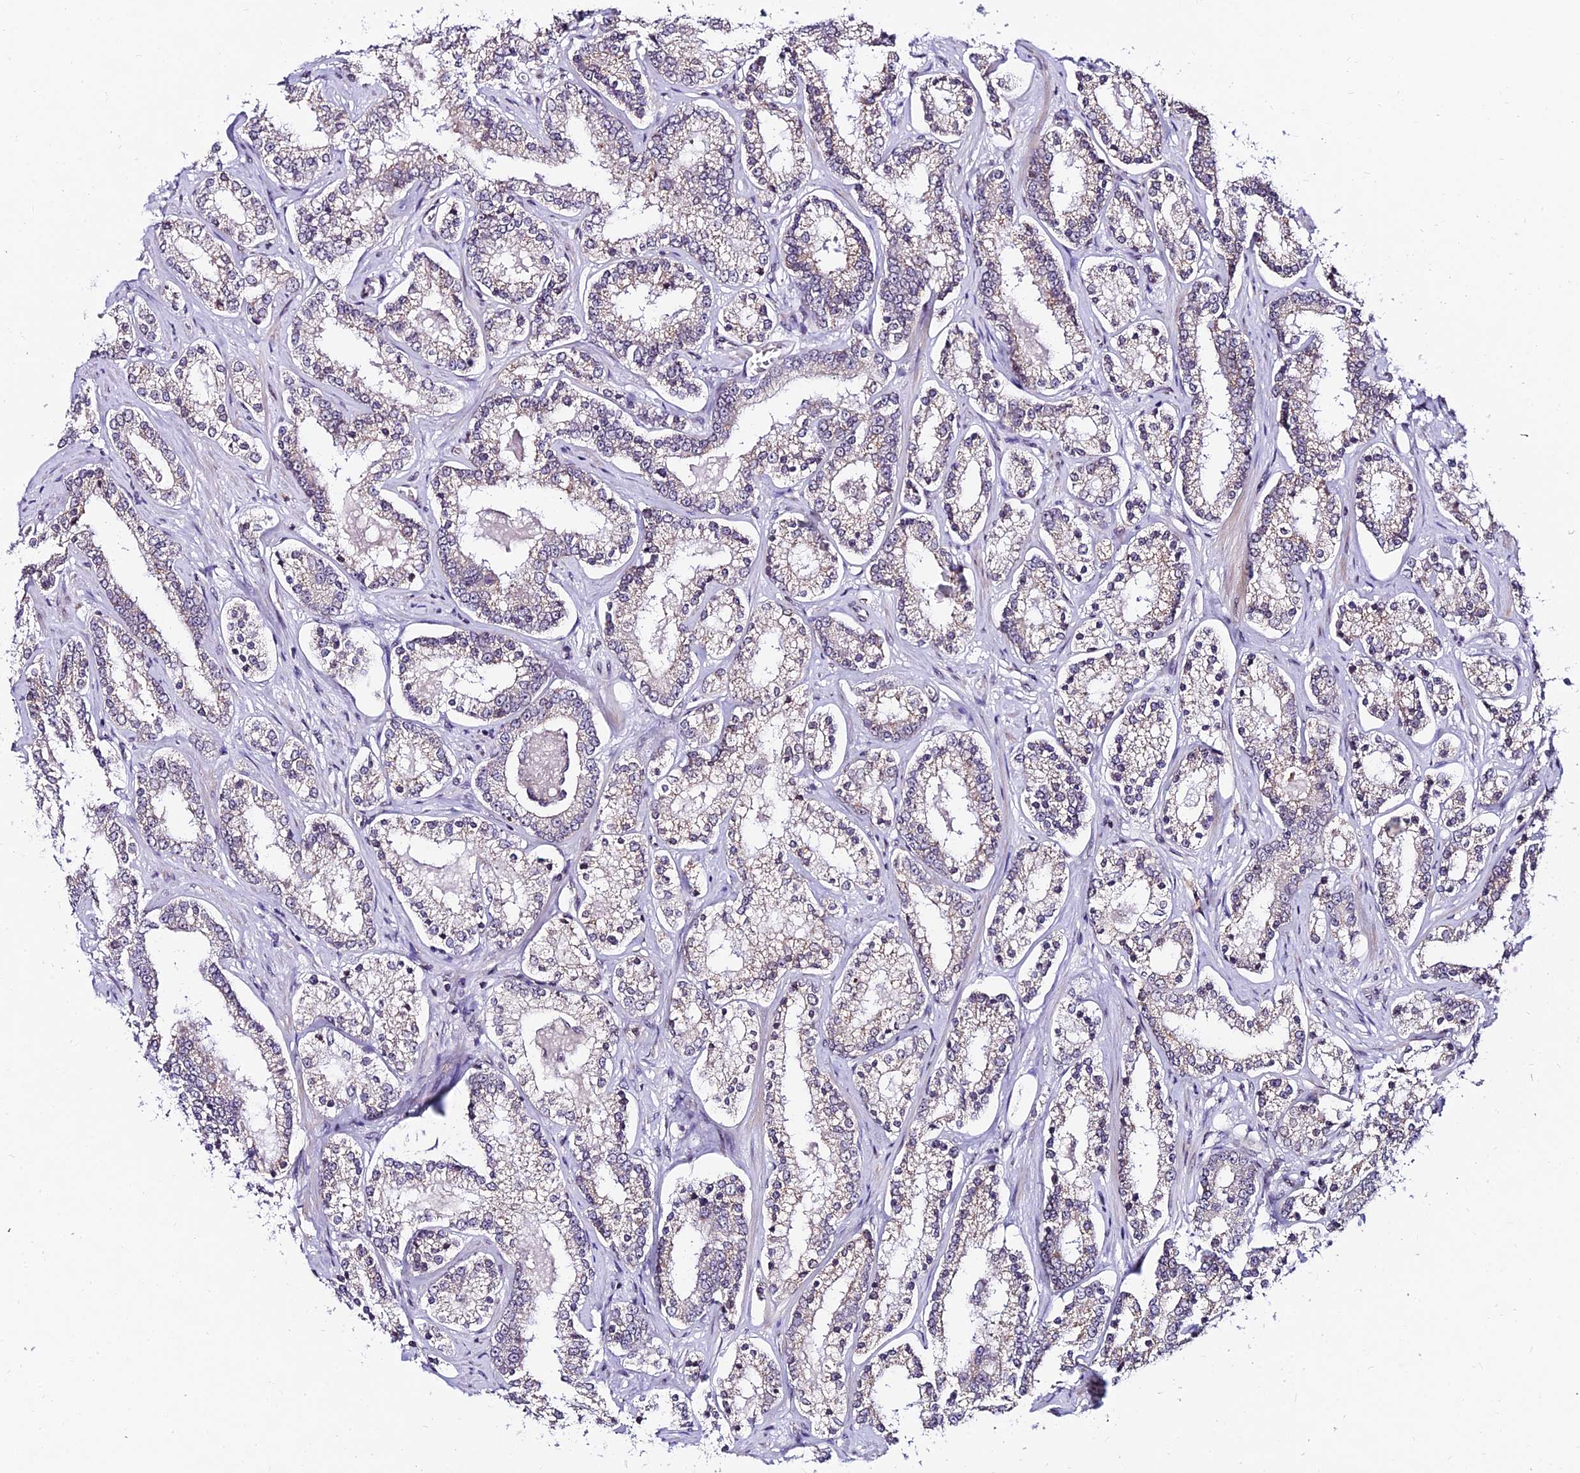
{"staining": {"intensity": "negative", "quantity": "none", "location": "none"}, "tissue": "prostate cancer", "cell_type": "Tumor cells", "image_type": "cancer", "snomed": [{"axis": "morphology", "description": "Normal tissue, NOS"}, {"axis": "morphology", "description": "Adenocarcinoma, High grade"}, {"axis": "topography", "description": "Prostate"}], "caption": "There is no significant expression in tumor cells of prostate cancer (high-grade adenocarcinoma).", "gene": "CDNF", "patient": {"sex": "male", "age": 83}}